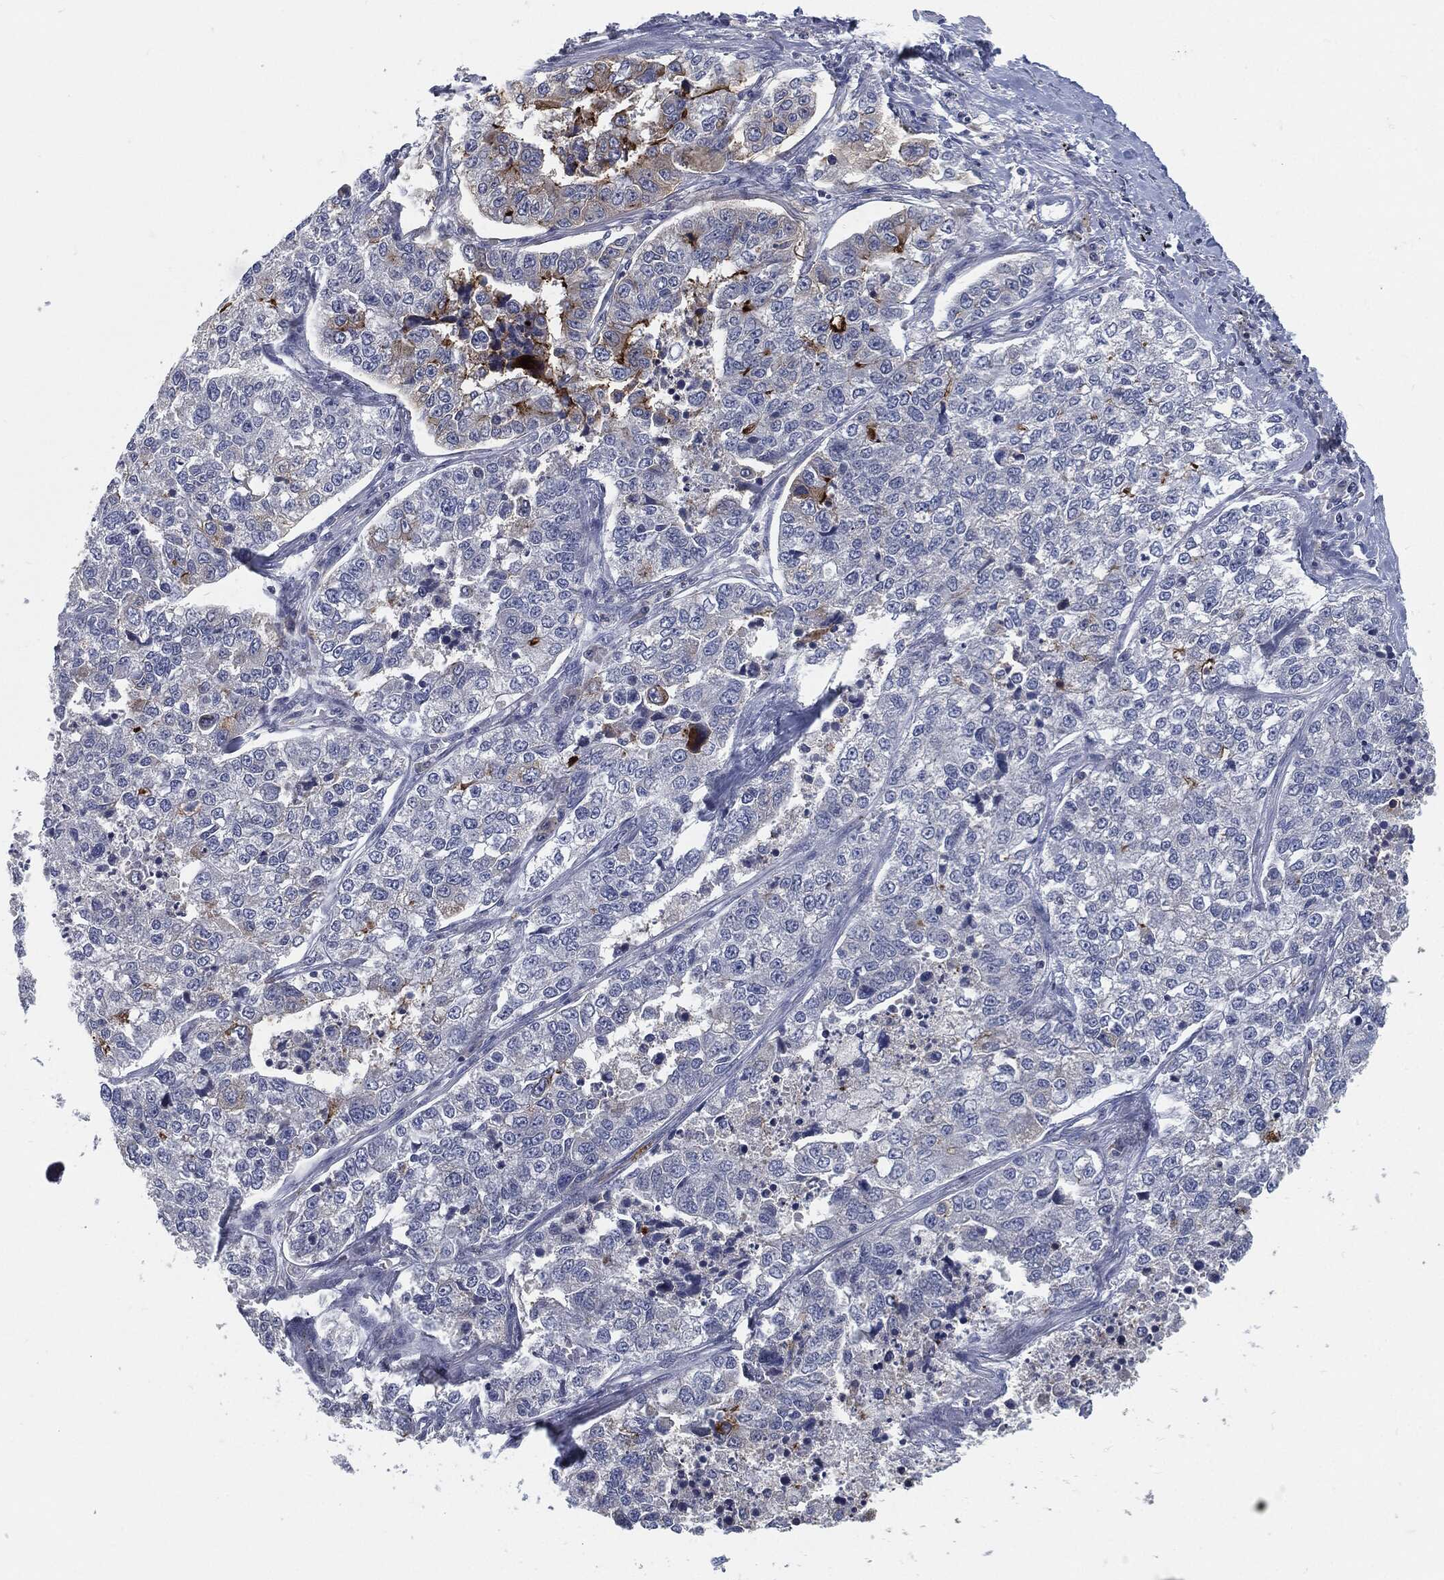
{"staining": {"intensity": "strong", "quantity": "<25%", "location": "cytoplasmic/membranous"}, "tissue": "lung cancer", "cell_type": "Tumor cells", "image_type": "cancer", "snomed": [{"axis": "morphology", "description": "Adenocarcinoma, NOS"}, {"axis": "topography", "description": "Lung"}], "caption": "A histopathology image showing strong cytoplasmic/membranous staining in about <25% of tumor cells in lung cancer, as visualized by brown immunohistochemical staining.", "gene": "PROM1", "patient": {"sex": "male", "age": 49}}